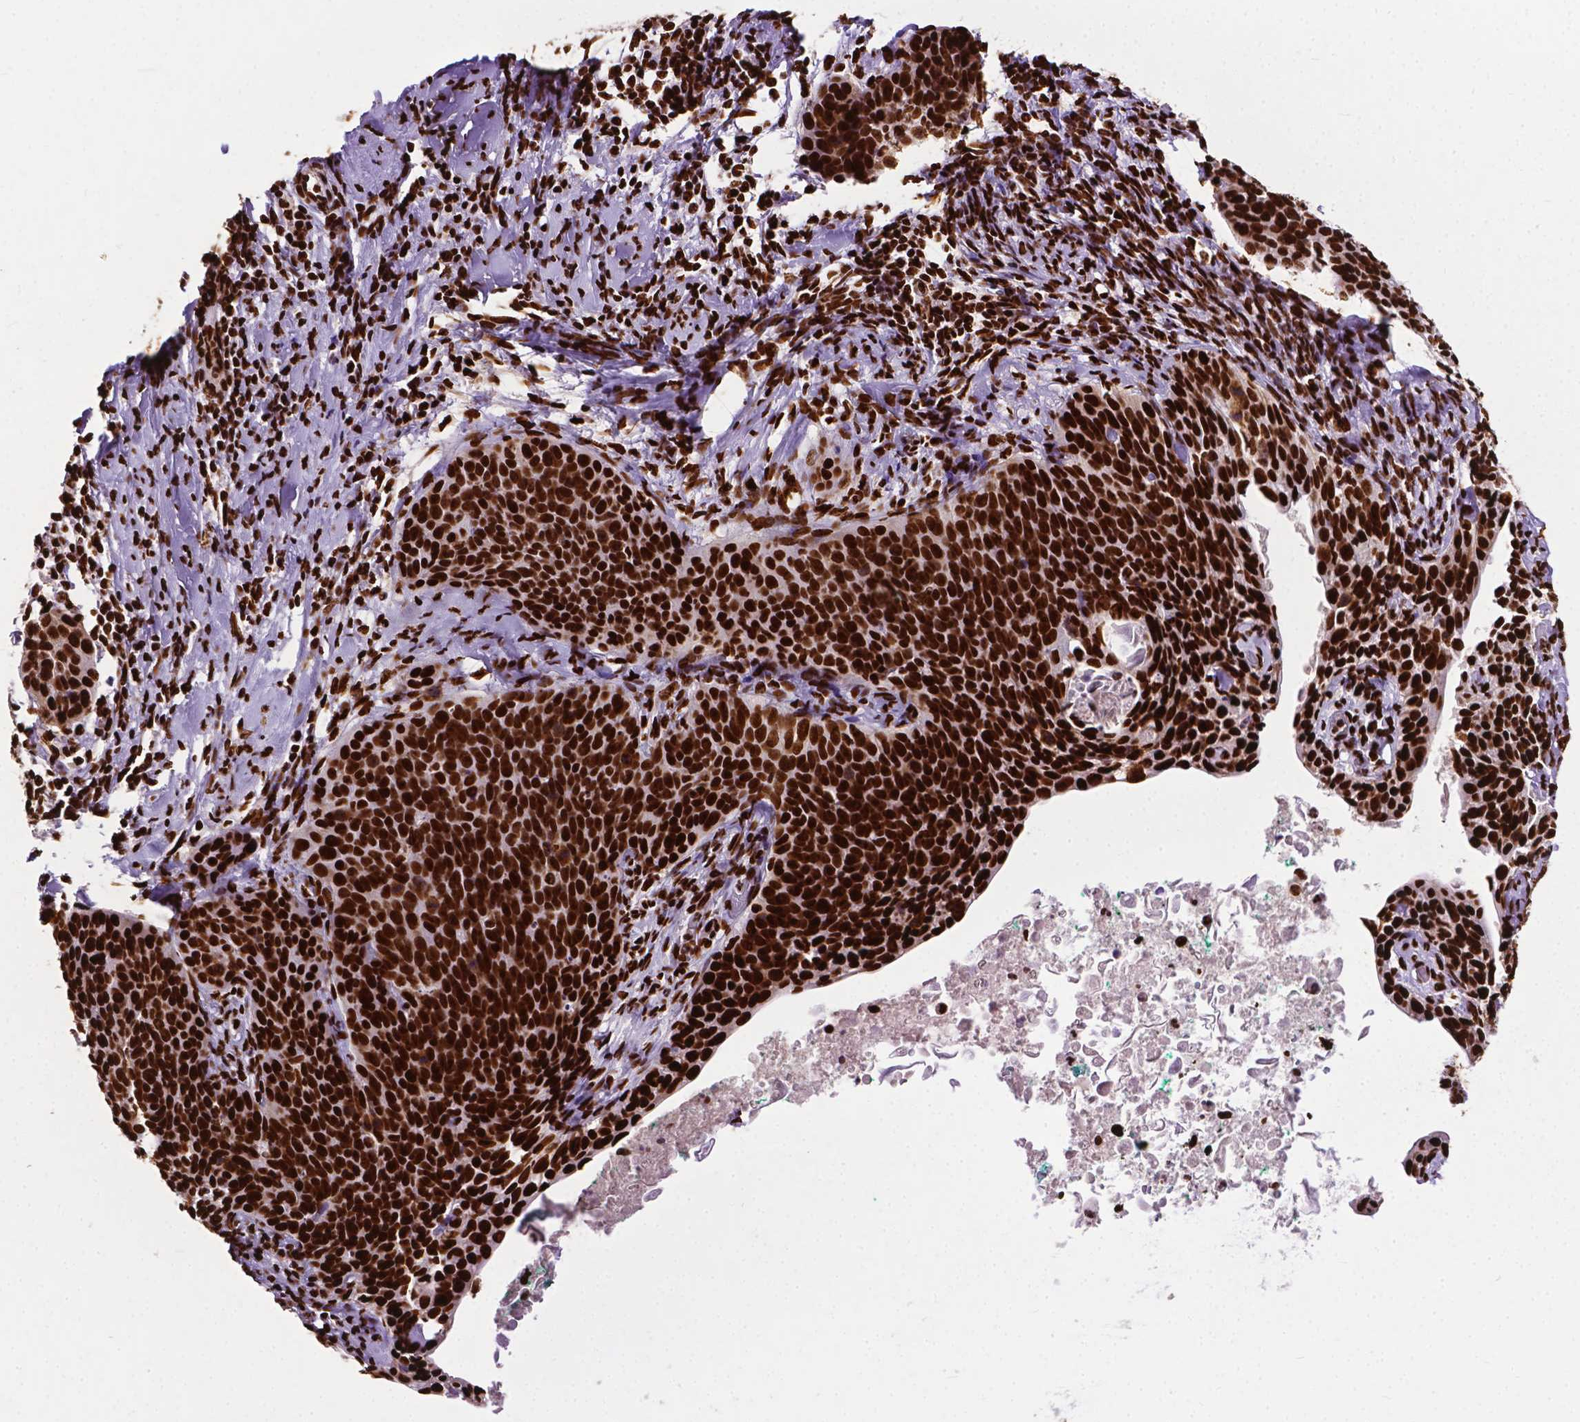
{"staining": {"intensity": "strong", "quantity": ">75%", "location": "nuclear"}, "tissue": "cervical cancer", "cell_type": "Tumor cells", "image_type": "cancer", "snomed": [{"axis": "morphology", "description": "Squamous cell carcinoma, NOS"}, {"axis": "topography", "description": "Cervix"}], "caption": "Protein staining of cervical squamous cell carcinoma tissue exhibits strong nuclear expression in approximately >75% of tumor cells.", "gene": "SMIM5", "patient": {"sex": "female", "age": 69}}